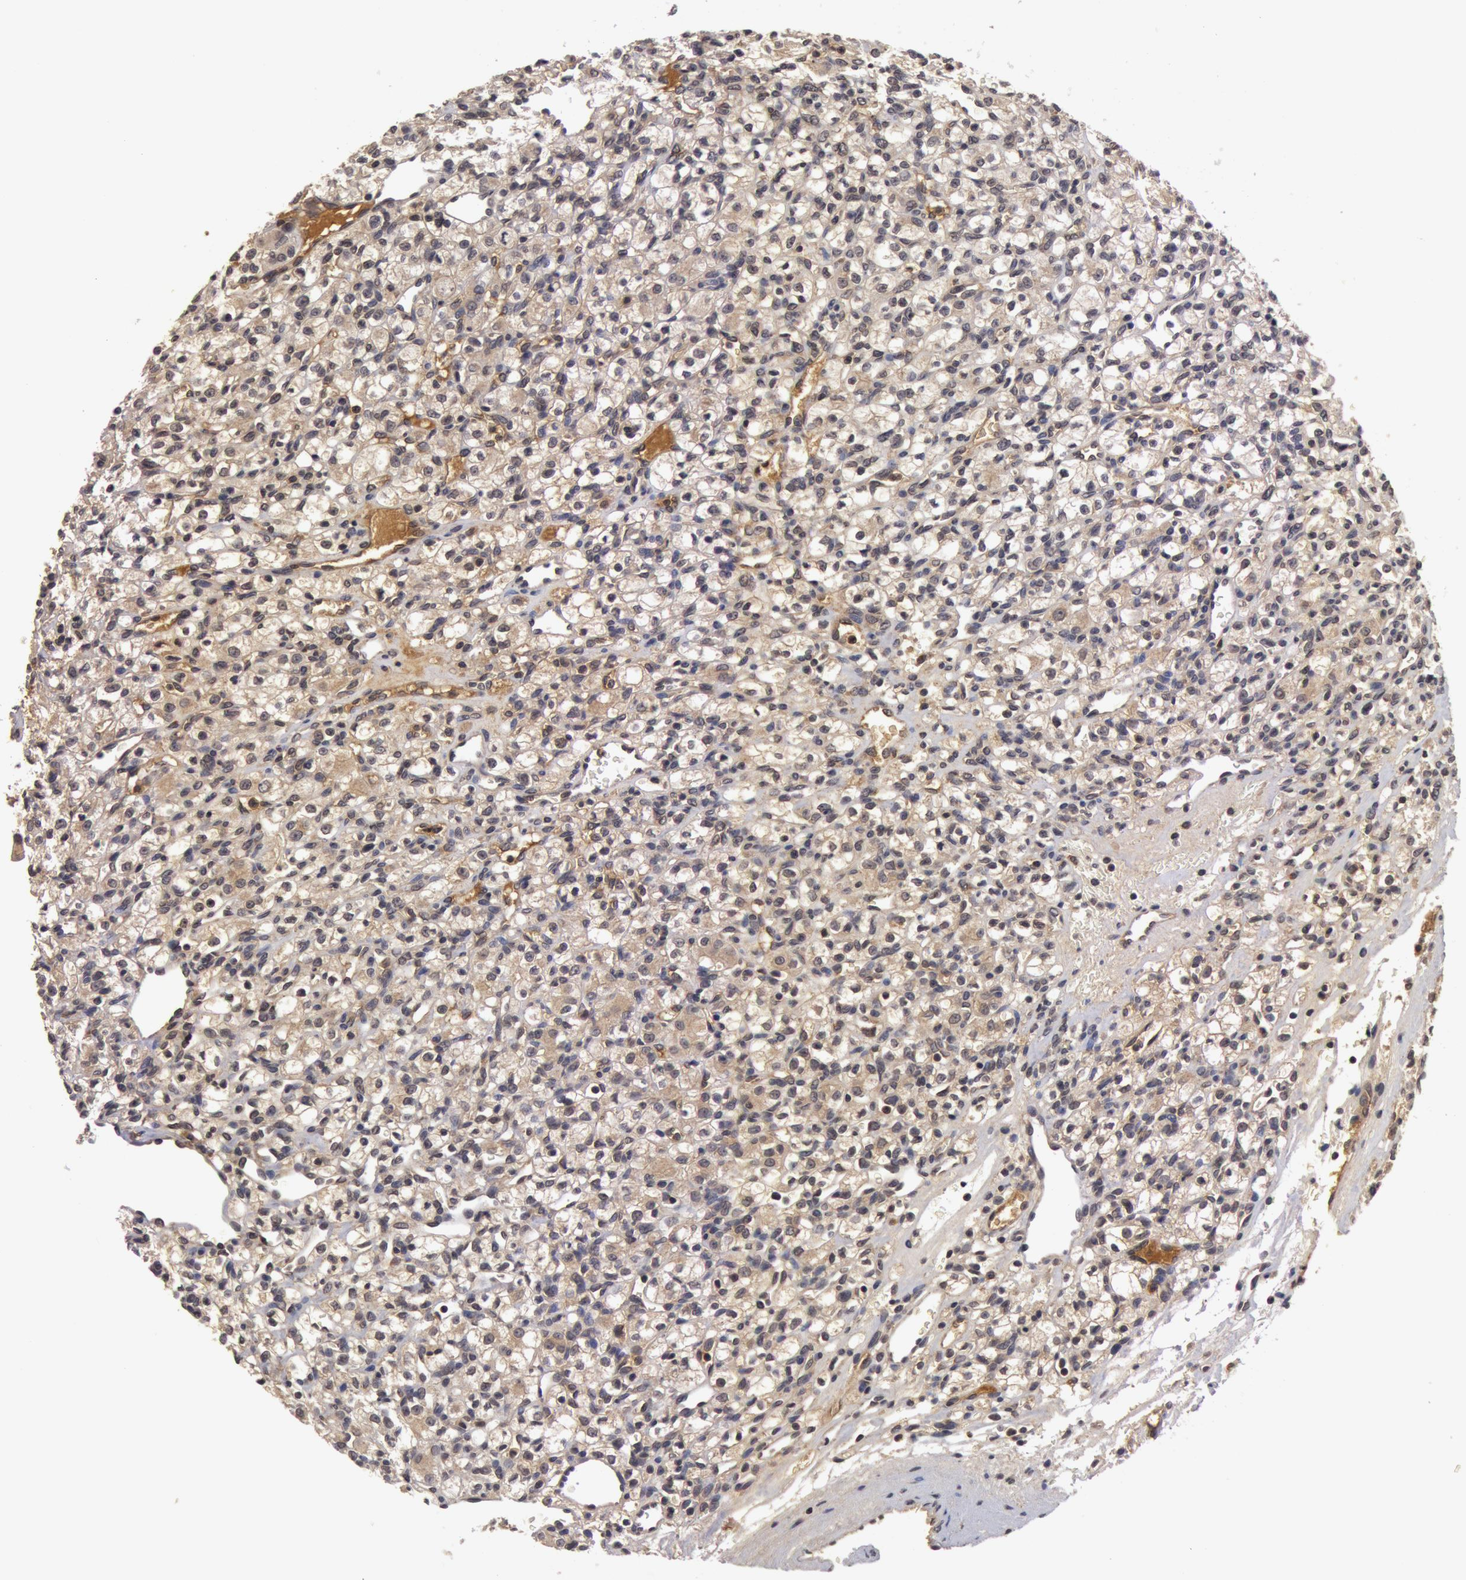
{"staining": {"intensity": "weak", "quantity": "25%-75%", "location": "cytoplasmic/membranous,nuclear"}, "tissue": "renal cancer", "cell_type": "Tumor cells", "image_type": "cancer", "snomed": [{"axis": "morphology", "description": "Adenocarcinoma, NOS"}, {"axis": "topography", "description": "Kidney"}], "caption": "Tumor cells demonstrate low levels of weak cytoplasmic/membranous and nuclear positivity in approximately 25%-75% of cells in human adenocarcinoma (renal). The staining is performed using DAB (3,3'-diaminobenzidine) brown chromogen to label protein expression. The nuclei are counter-stained blue using hematoxylin.", "gene": "BCHE", "patient": {"sex": "female", "age": 62}}